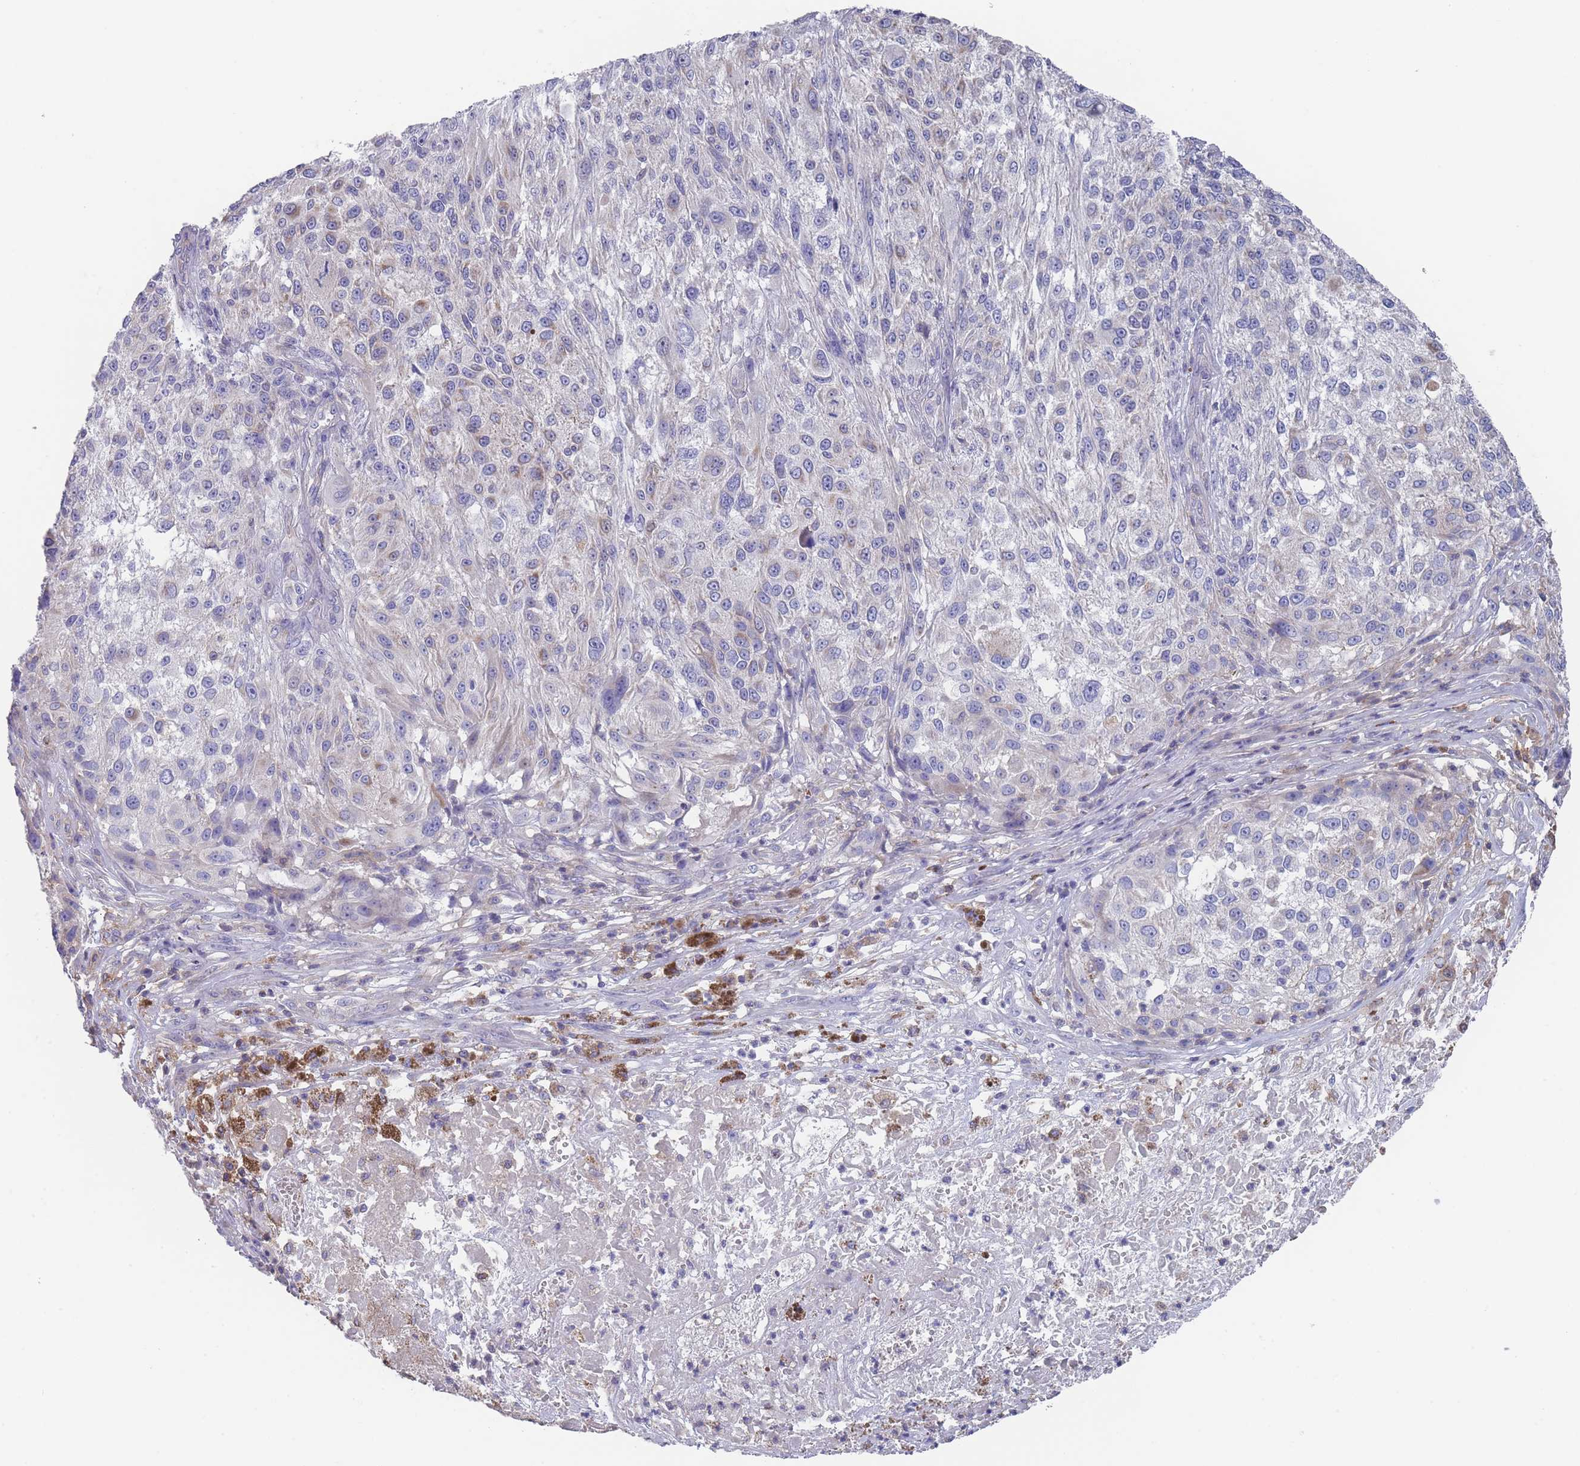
{"staining": {"intensity": "negative", "quantity": "none", "location": "none"}, "tissue": "melanoma", "cell_type": "Tumor cells", "image_type": "cancer", "snomed": [{"axis": "morphology", "description": "Normal morphology"}, {"axis": "morphology", "description": "Malignant melanoma, NOS"}, {"axis": "topography", "description": "Skin"}], "caption": "Human malignant melanoma stained for a protein using immunohistochemistry reveals no positivity in tumor cells.", "gene": "SCCPDH", "patient": {"sex": "female", "age": 72}}